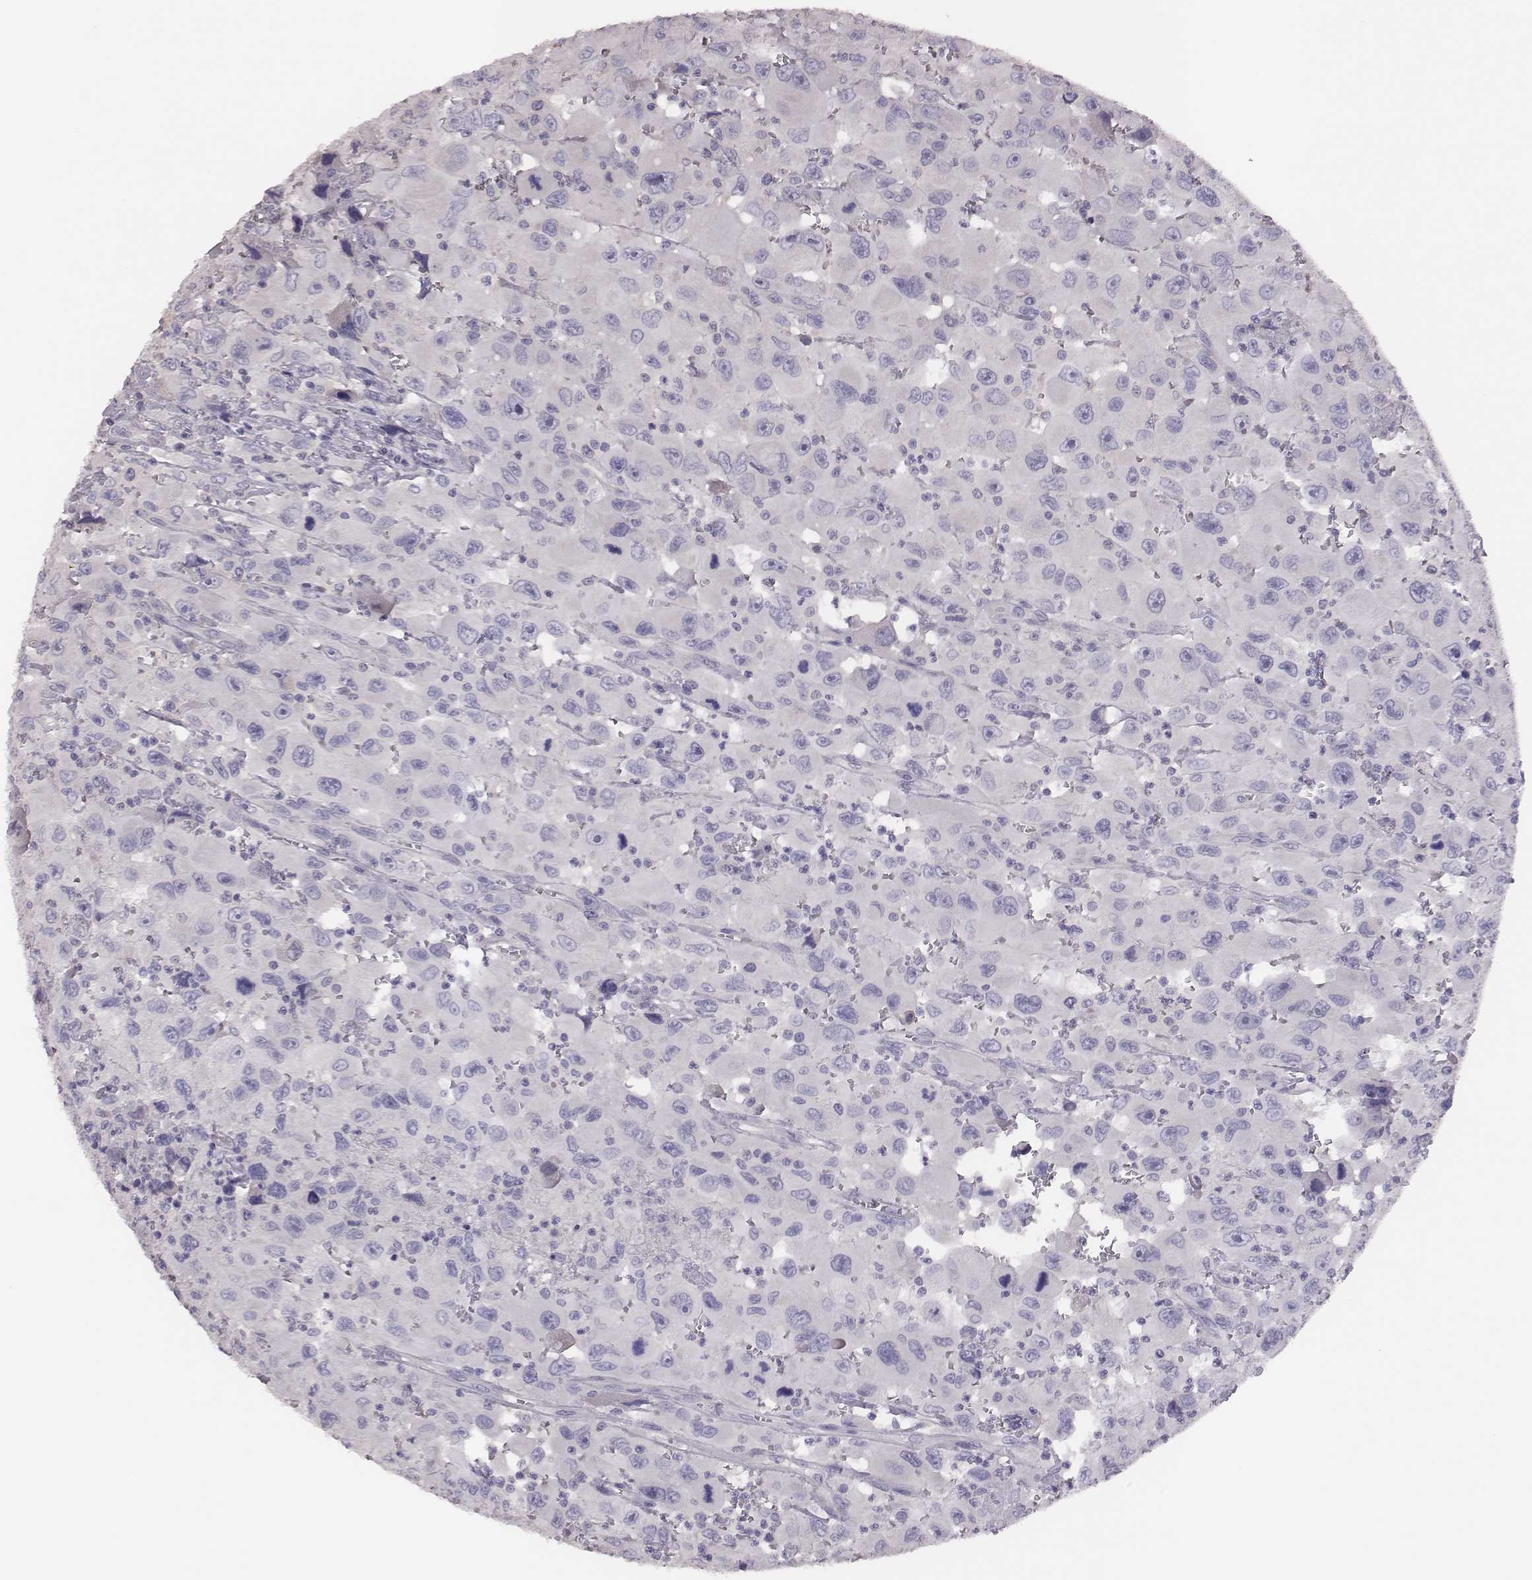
{"staining": {"intensity": "negative", "quantity": "none", "location": "none"}, "tissue": "head and neck cancer", "cell_type": "Tumor cells", "image_type": "cancer", "snomed": [{"axis": "morphology", "description": "Squamous cell carcinoma, NOS"}, {"axis": "morphology", "description": "Squamous cell carcinoma, metastatic, NOS"}, {"axis": "topography", "description": "Oral tissue"}, {"axis": "topography", "description": "Head-Neck"}], "caption": "An immunohistochemistry micrograph of squamous cell carcinoma (head and neck) is shown. There is no staining in tumor cells of squamous cell carcinoma (head and neck). (DAB immunohistochemistry (IHC) visualized using brightfield microscopy, high magnification).", "gene": "P2RY10", "patient": {"sex": "female", "age": 85}}